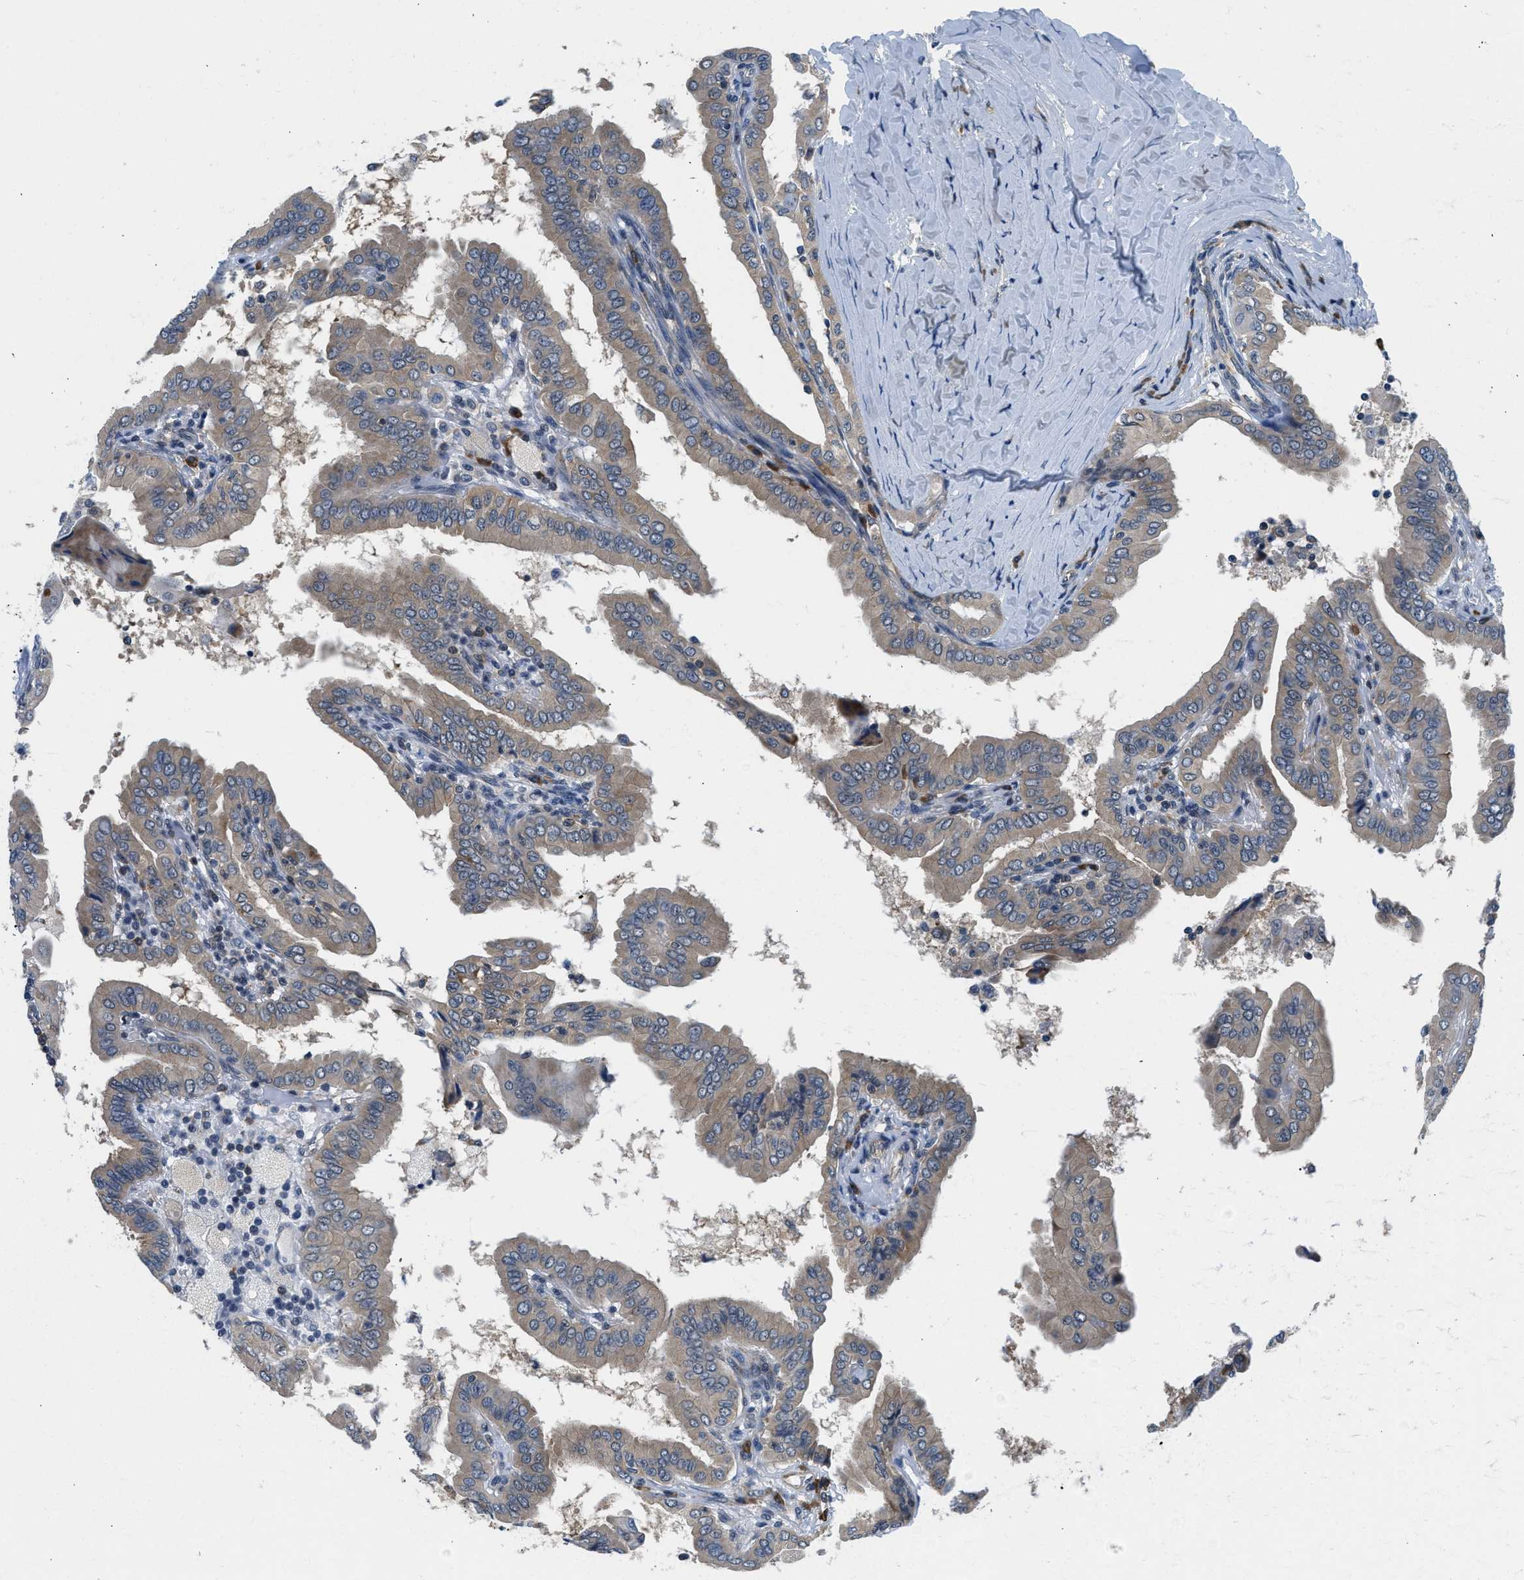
{"staining": {"intensity": "weak", "quantity": ">75%", "location": "cytoplasmic/membranous"}, "tissue": "thyroid cancer", "cell_type": "Tumor cells", "image_type": "cancer", "snomed": [{"axis": "morphology", "description": "Papillary adenocarcinoma, NOS"}, {"axis": "topography", "description": "Thyroid gland"}], "caption": "Immunohistochemical staining of thyroid papillary adenocarcinoma displays low levels of weak cytoplasmic/membranous positivity in about >75% of tumor cells.", "gene": "PA2G4", "patient": {"sex": "male", "age": 33}}